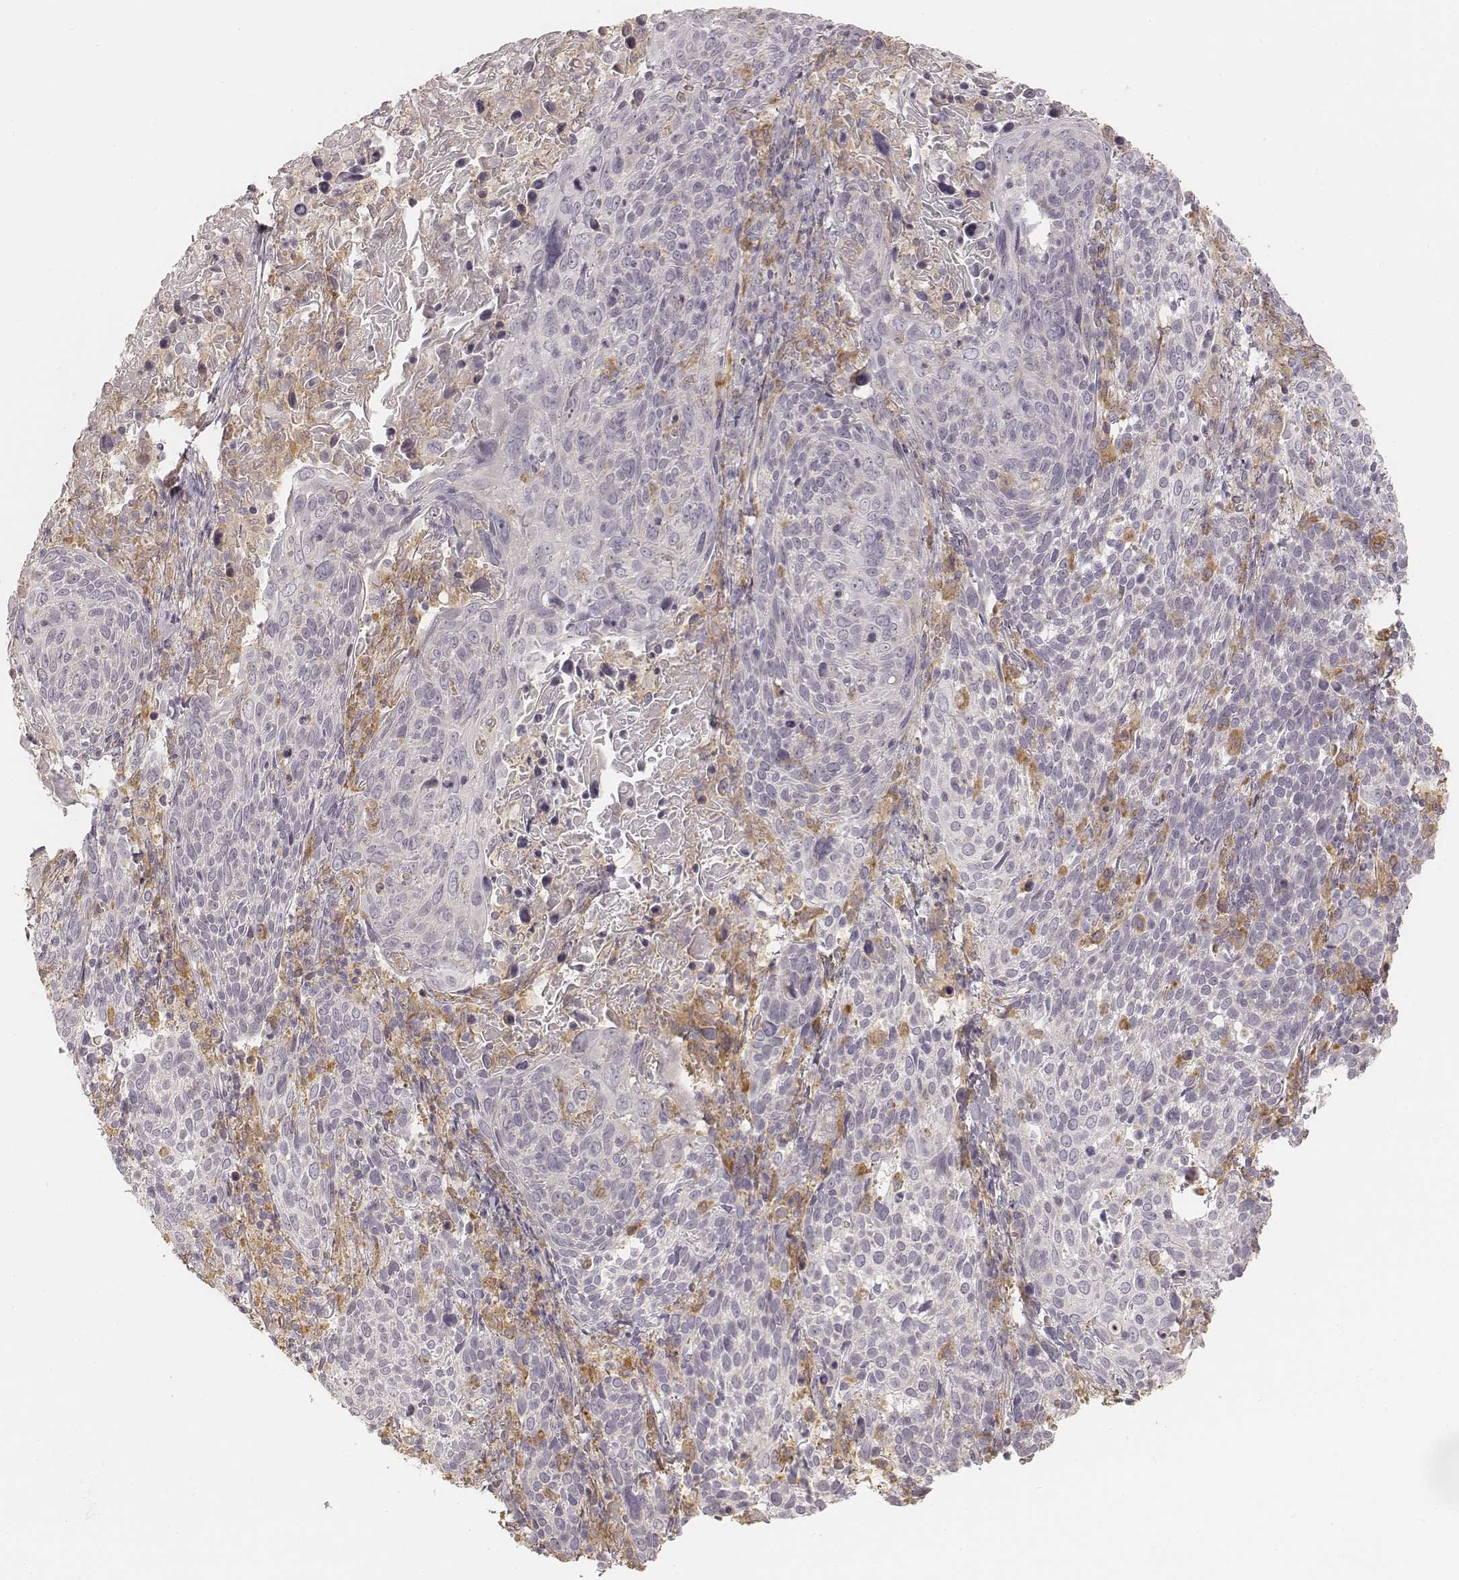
{"staining": {"intensity": "negative", "quantity": "none", "location": "none"}, "tissue": "cervical cancer", "cell_type": "Tumor cells", "image_type": "cancer", "snomed": [{"axis": "morphology", "description": "Squamous cell carcinoma, NOS"}, {"axis": "topography", "description": "Cervix"}], "caption": "This is an immunohistochemistry micrograph of human cervical cancer (squamous cell carcinoma). There is no positivity in tumor cells.", "gene": "FMNL2", "patient": {"sex": "female", "age": 61}}